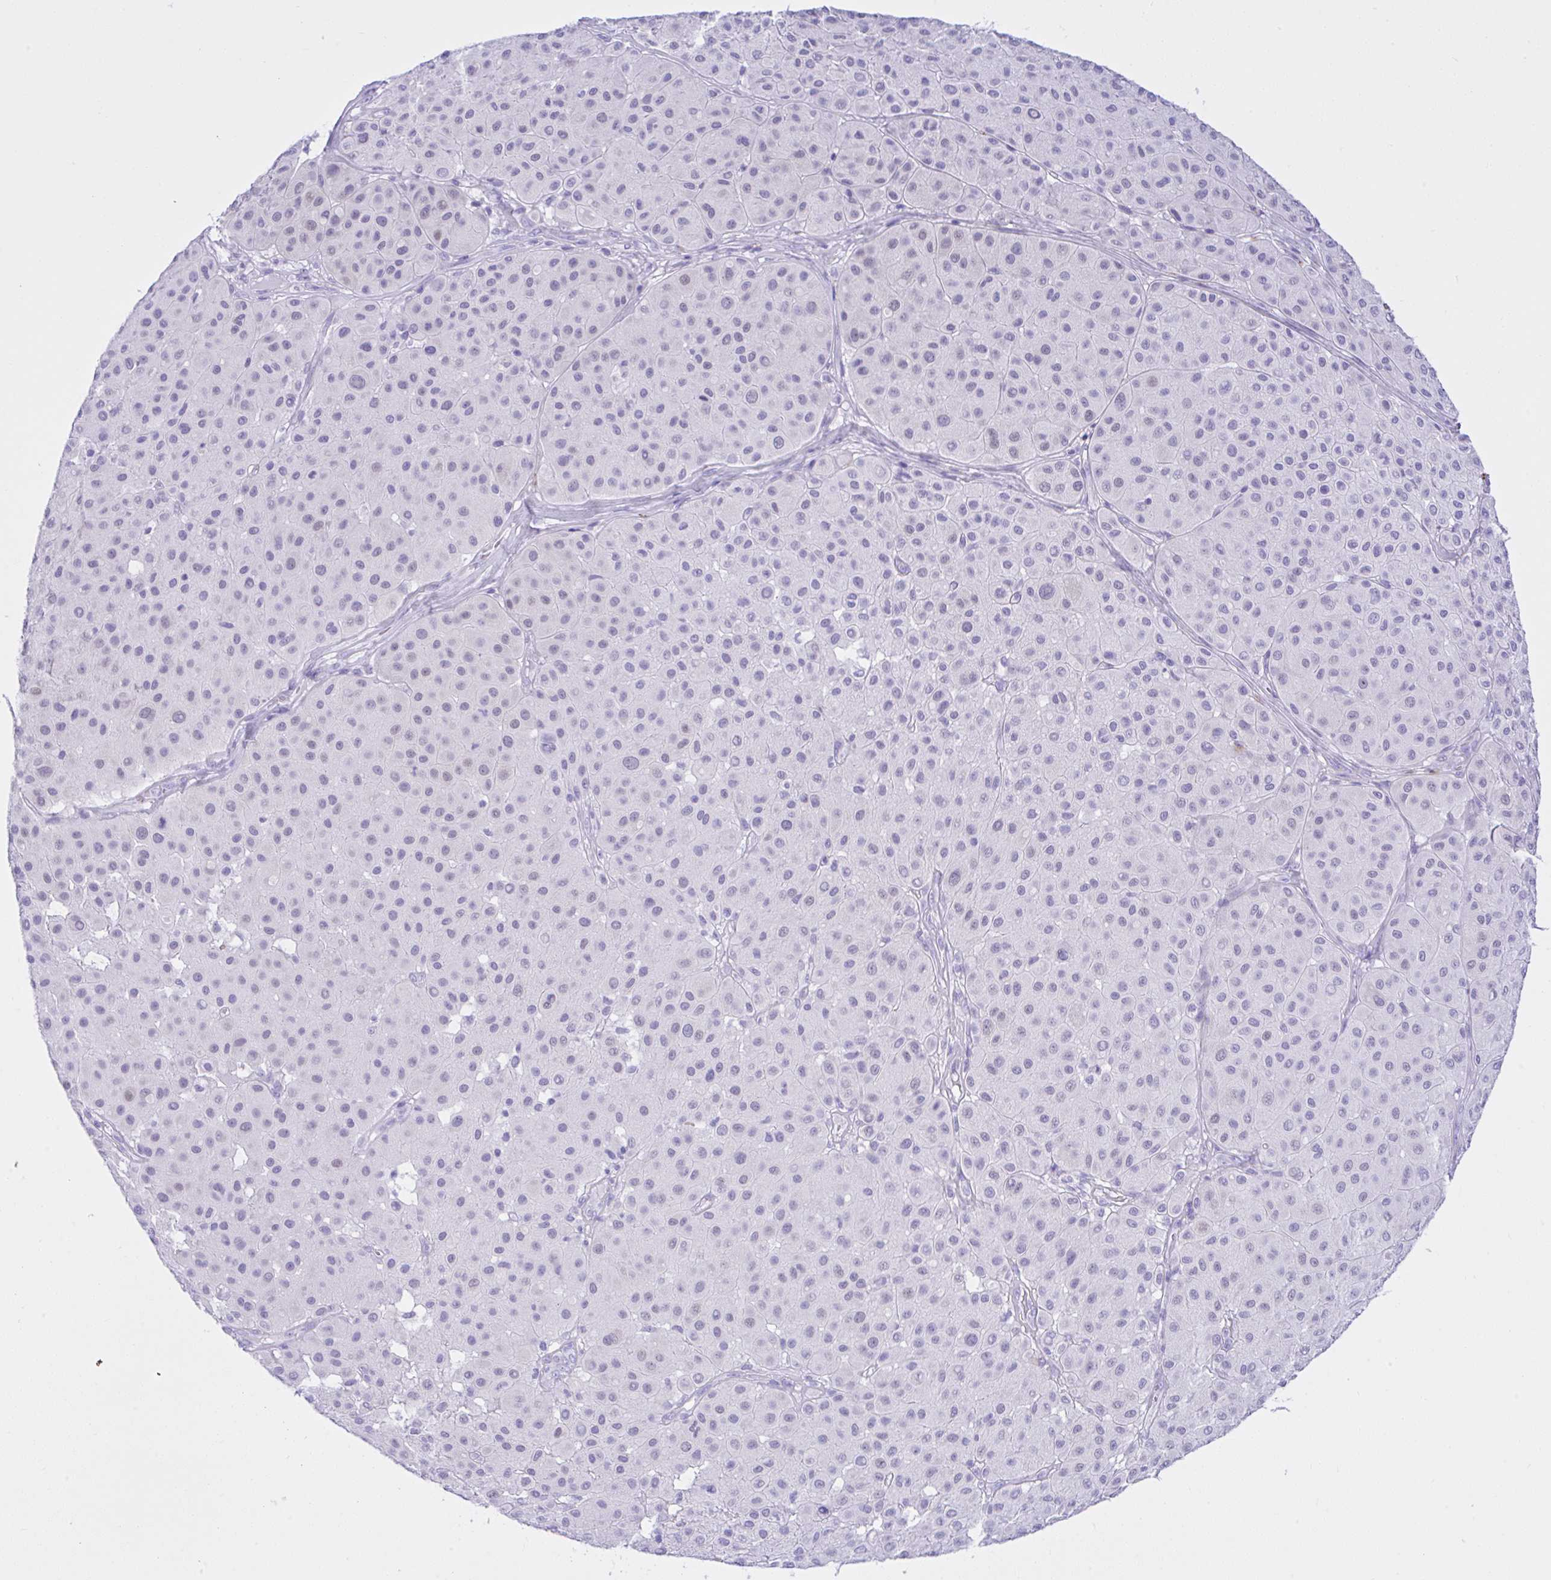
{"staining": {"intensity": "negative", "quantity": "none", "location": "none"}, "tissue": "melanoma", "cell_type": "Tumor cells", "image_type": "cancer", "snomed": [{"axis": "morphology", "description": "Malignant melanoma, Metastatic site"}, {"axis": "topography", "description": "Smooth muscle"}], "caption": "A high-resolution micrograph shows IHC staining of malignant melanoma (metastatic site), which displays no significant staining in tumor cells. (Brightfield microscopy of DAB immunohistochemistry (IHC) at high magnification).", "gene": "SEL1L2", "patient": {"sex": "male", "age": 41}}